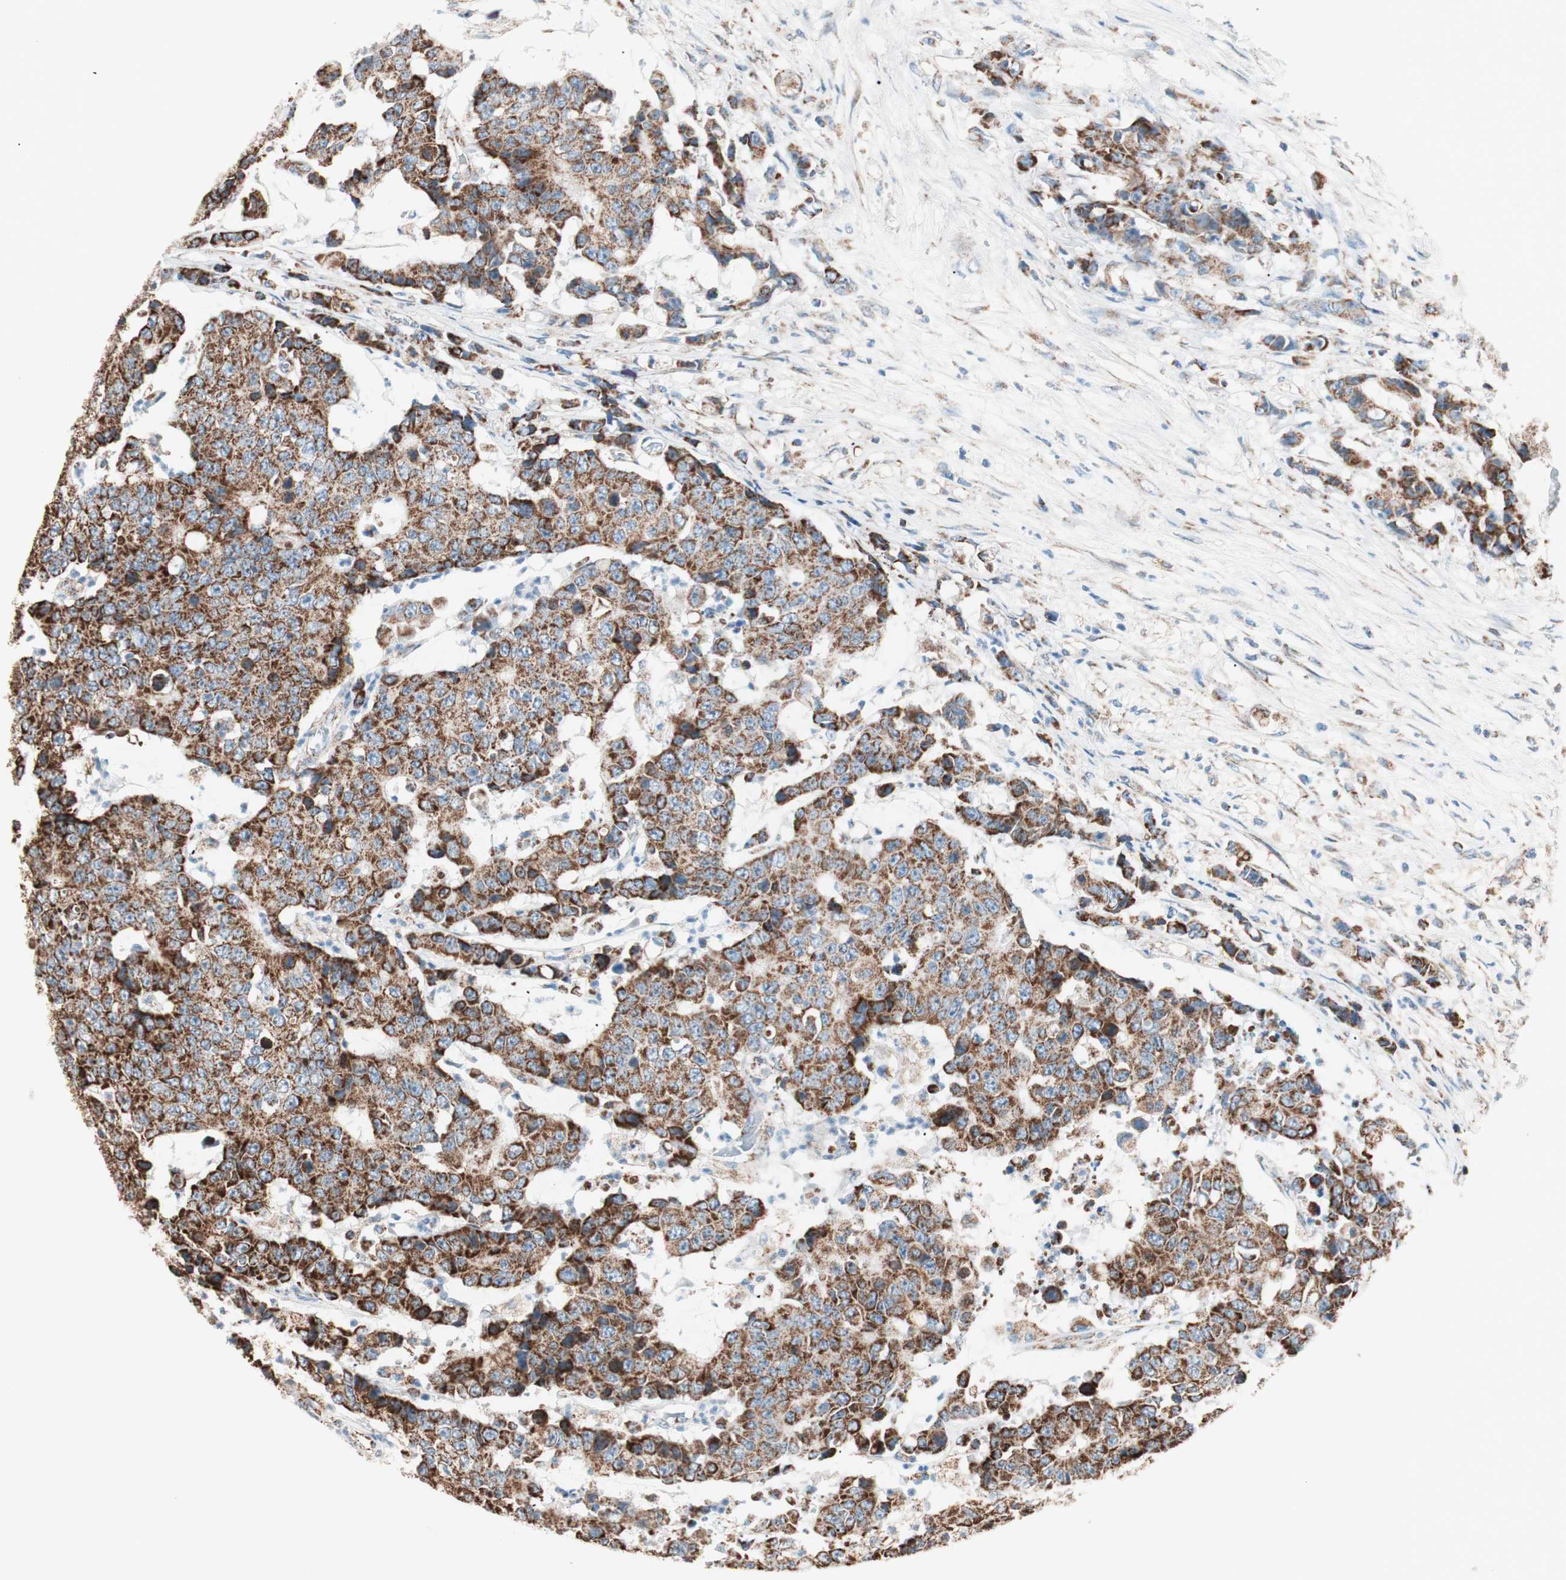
{"staining": {"intensity": "strong", "quantity": ">75%", "location": "cytoplasmic/membranous"}, "tissue": "colorectal cancer", "cell_type": "Tumor cells", "image_type": "cancer", "snomed": [{"axis": "morphology", "description": "Adenocarcinoma, NOS"}, {"axis": "topography", "description": "Colon"}], "caption": "Adenocarcinoma (colorectal) stained for a protein (brown) shows strong cytoplasmic/membranous positive positivity in about >75% of tumor cells.", "gene": "TOMM22", "patient": {"sex": "female", "age": 86}}